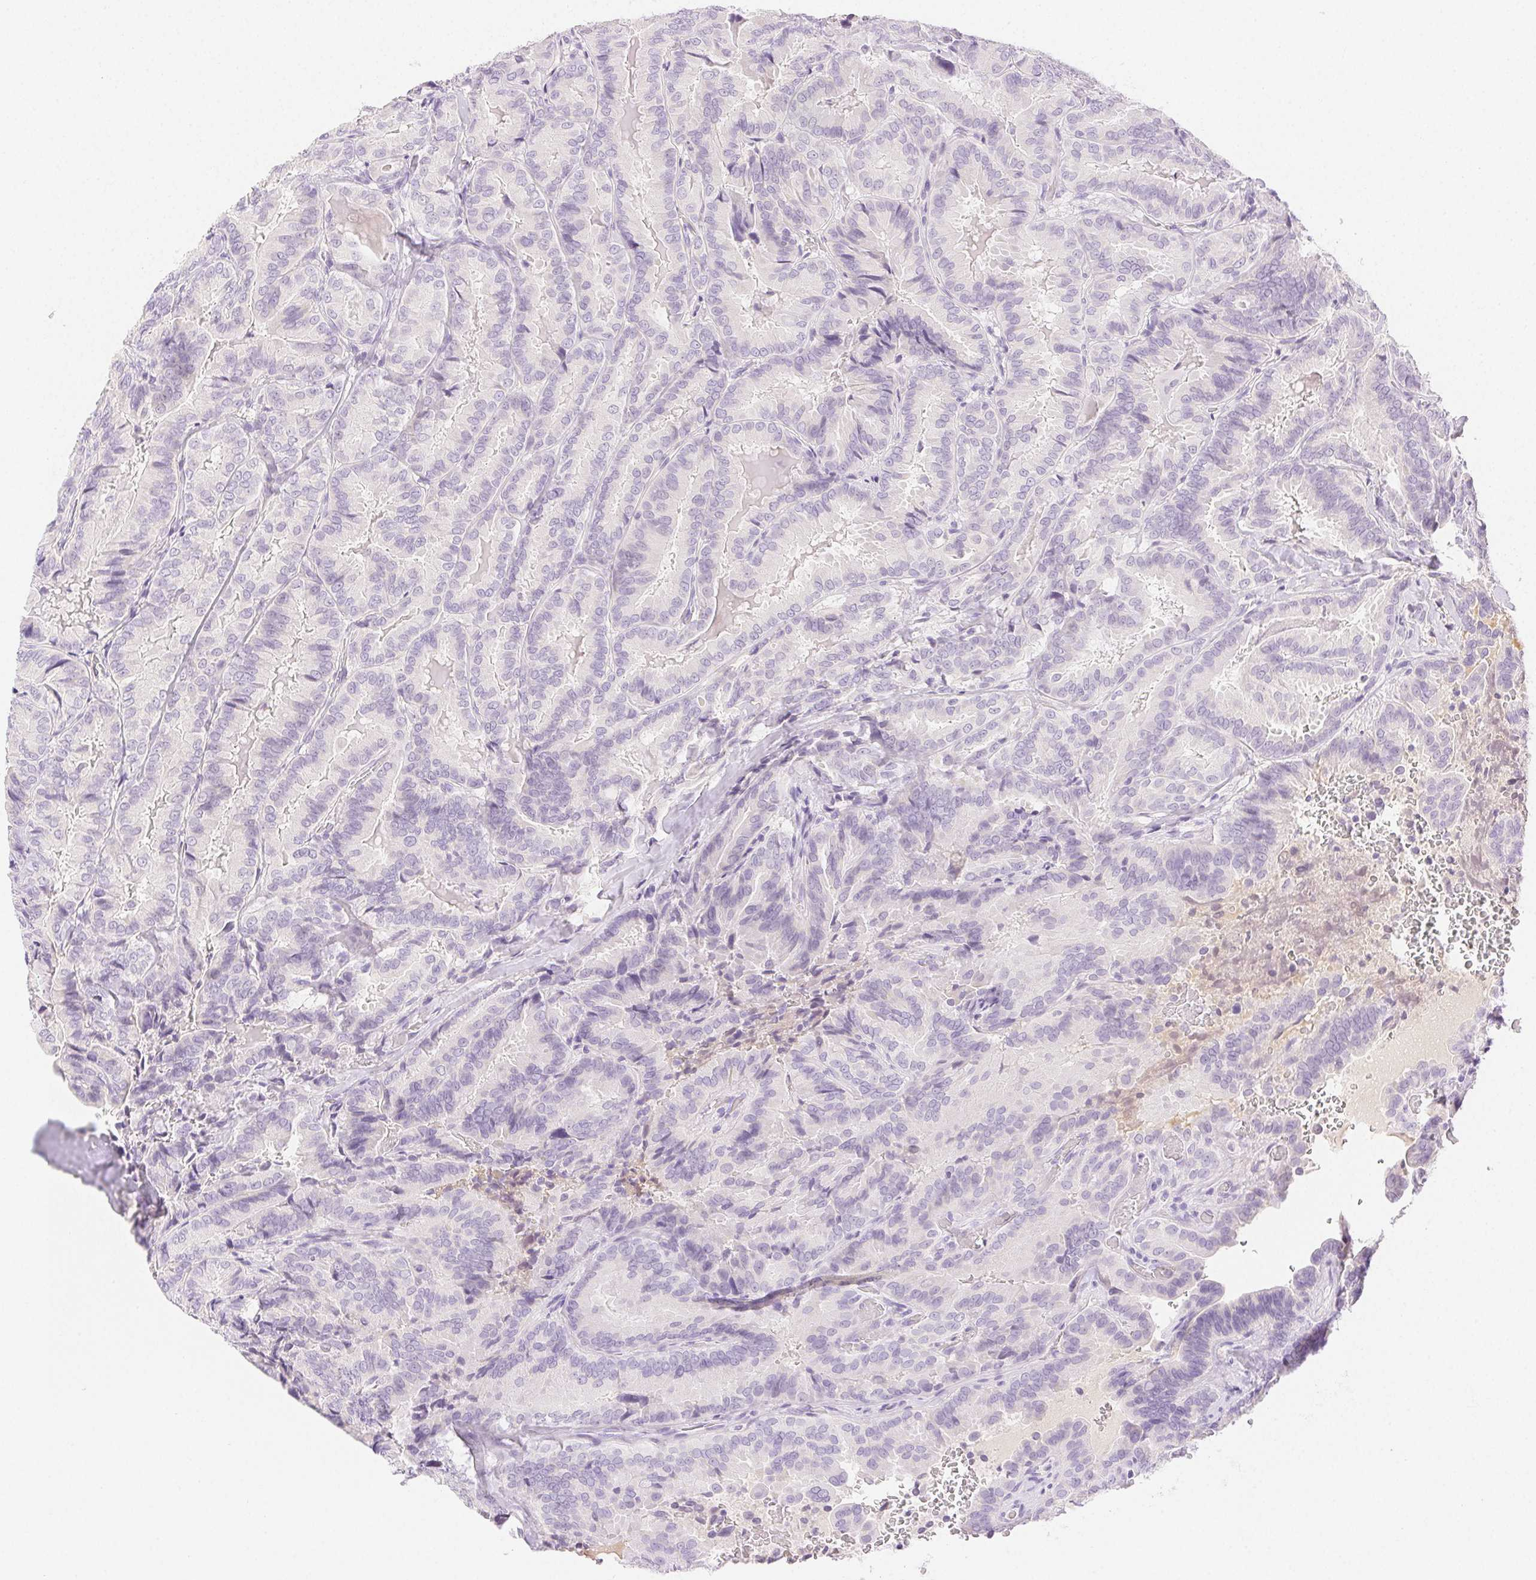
{"staining": {"intensity": "negative", "quantity": "none", "location": "none"}, "tissue": "thyroid cancer", "cell_type": "Tumor cells", "image_type": "cancer", "snomed": [{"axis": "morphology", "description": "Papillary adenocarcinoma, NOS"}, {"axis": "topography", "description": "Thyroid gland"}], "caption": "Immunohistochemical staining of thyroid papillary adenocarcinoma exhibits no significant staining in tumor cells. (DAB (3,3'-diaminobenzidine) immunohistochemistry (IHC) visualized using brightfield microscopy, high magnification).", "gene": "SPACA4", "patient": {"sex": "male", "age": 61}}